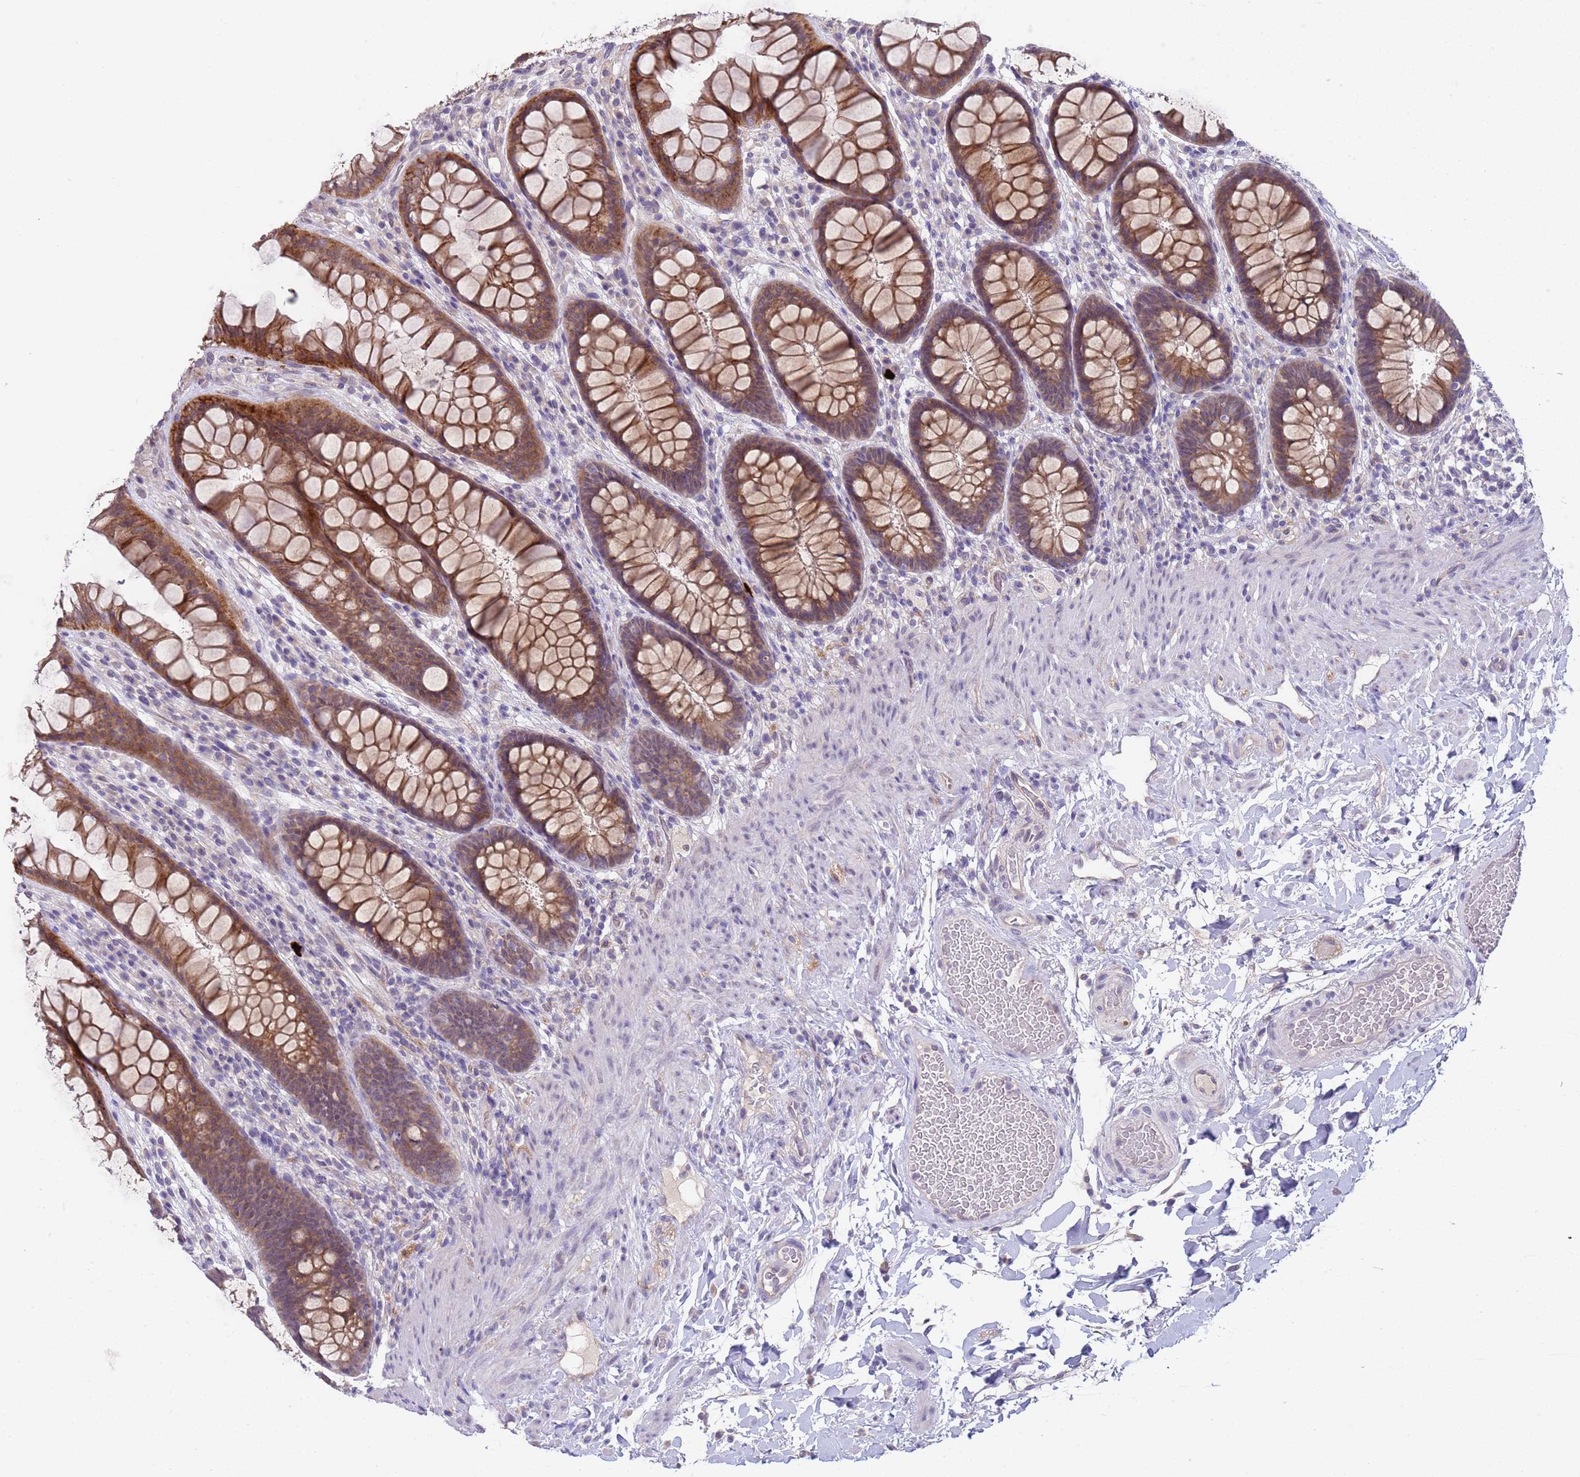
{"staining": {"intensity": "moderate", "quantity": ">75%", "location": "cytoplasmic/membranous"}, "tissue": "rectum", "cell_type": "Glandular cells", "image_type": "normal", "snomed": [{"axis": "morphology", "description": "Normal tissue, NOS"}, {"axis": "topography", "description": "Rectum"}], "caption": "Benign rectum exhibits moderate cytoplasmic/membranous staining in about >75% of glandular cells.", "gene": "TRMT10A", "patient": {"sex": "female", "age": 46}}